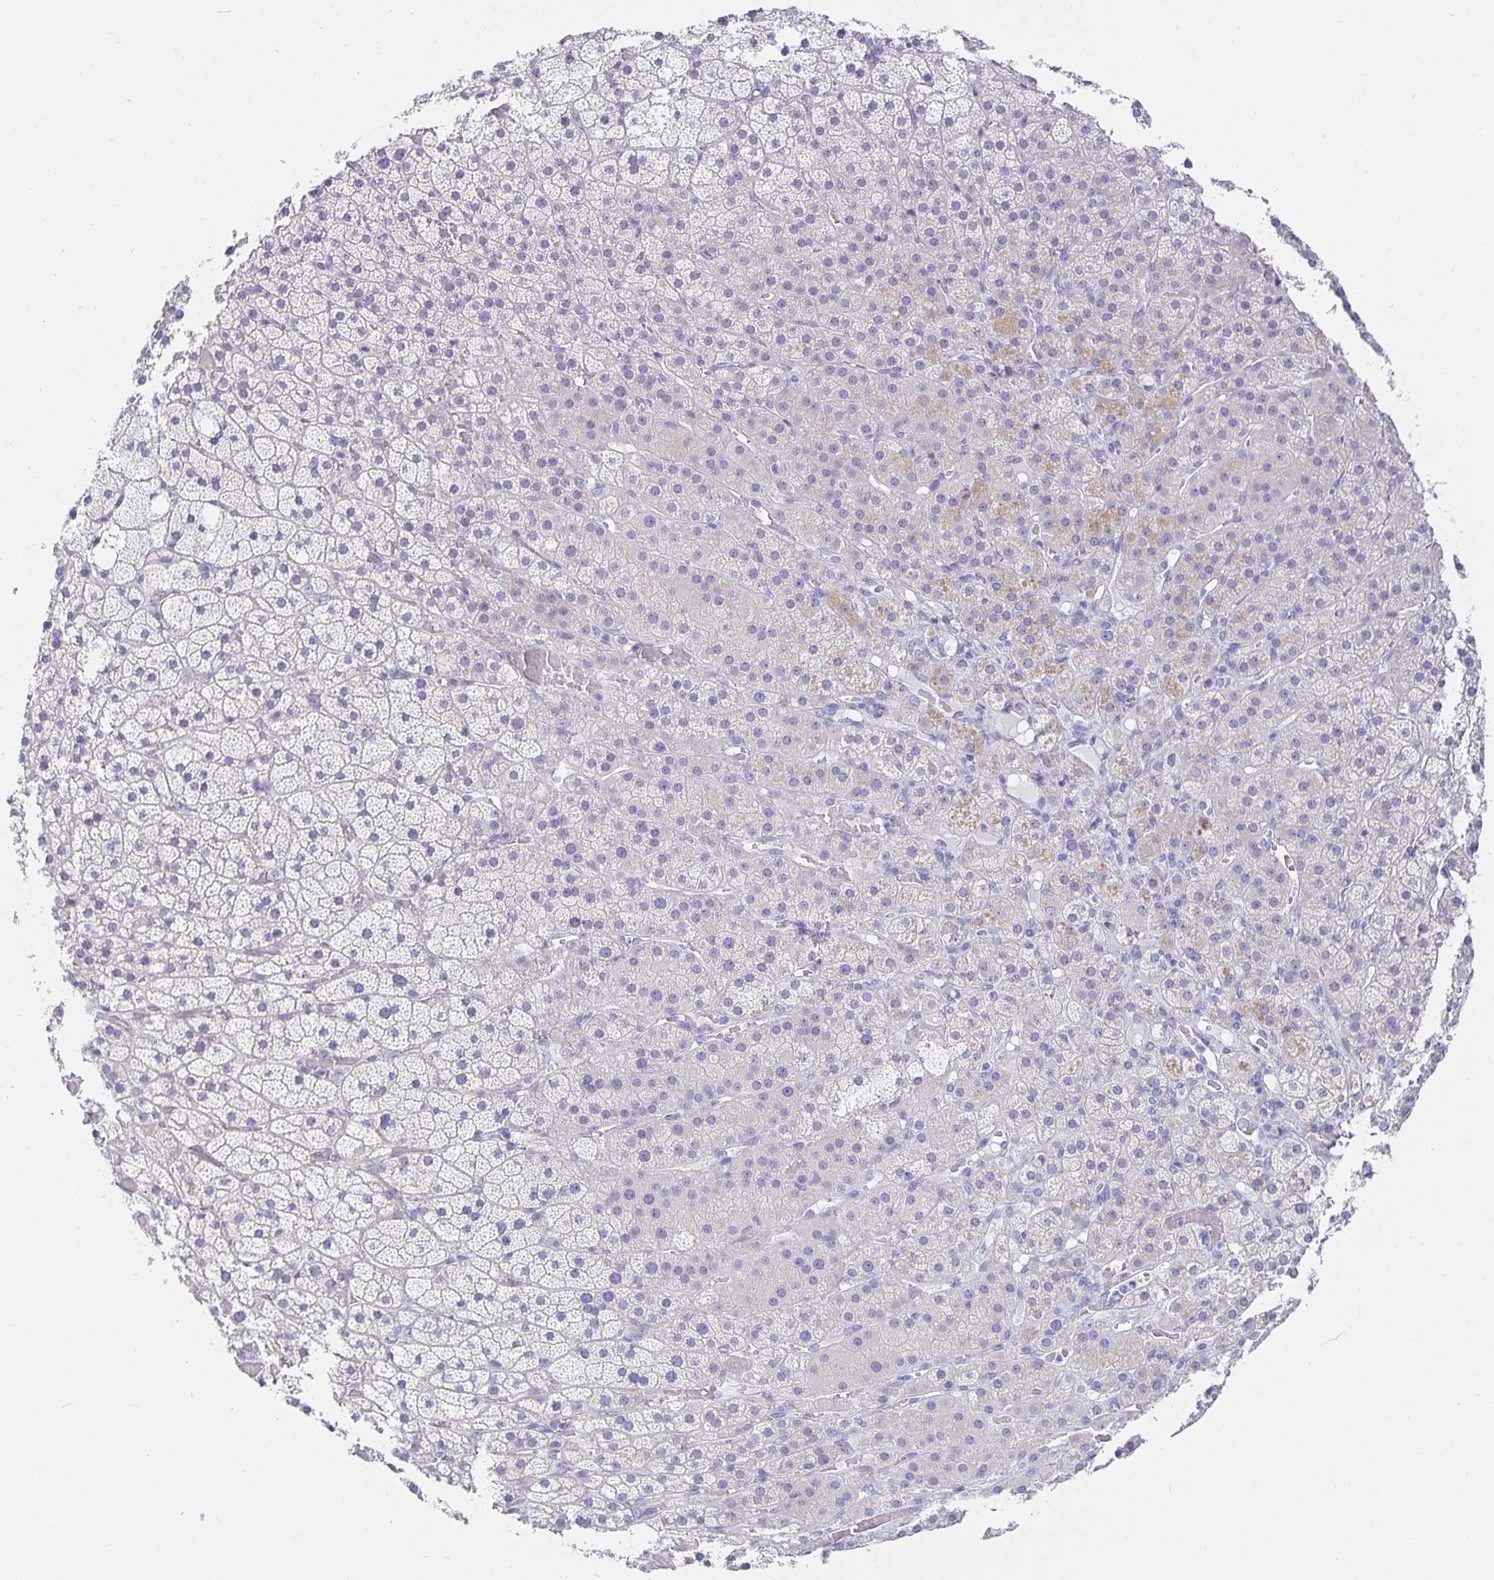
{"staining": {"intensity": "negative", "quantity": "none", "location": "none"}, "tissue": "adrenal gland", "cell_type": "Glandular cells", "image_type": "normal", "snomed": [{"axis": "morphology", "description": "Normal tissue, NOS"}, {"axis": "topography", "description": "Adrenal gland"}], "caption": "Micrograph shows no protein positivity in glandular cells of normal adrenal gland.", "gene": "CFAP74", "patient": {"sex": "male", "age": 57}}